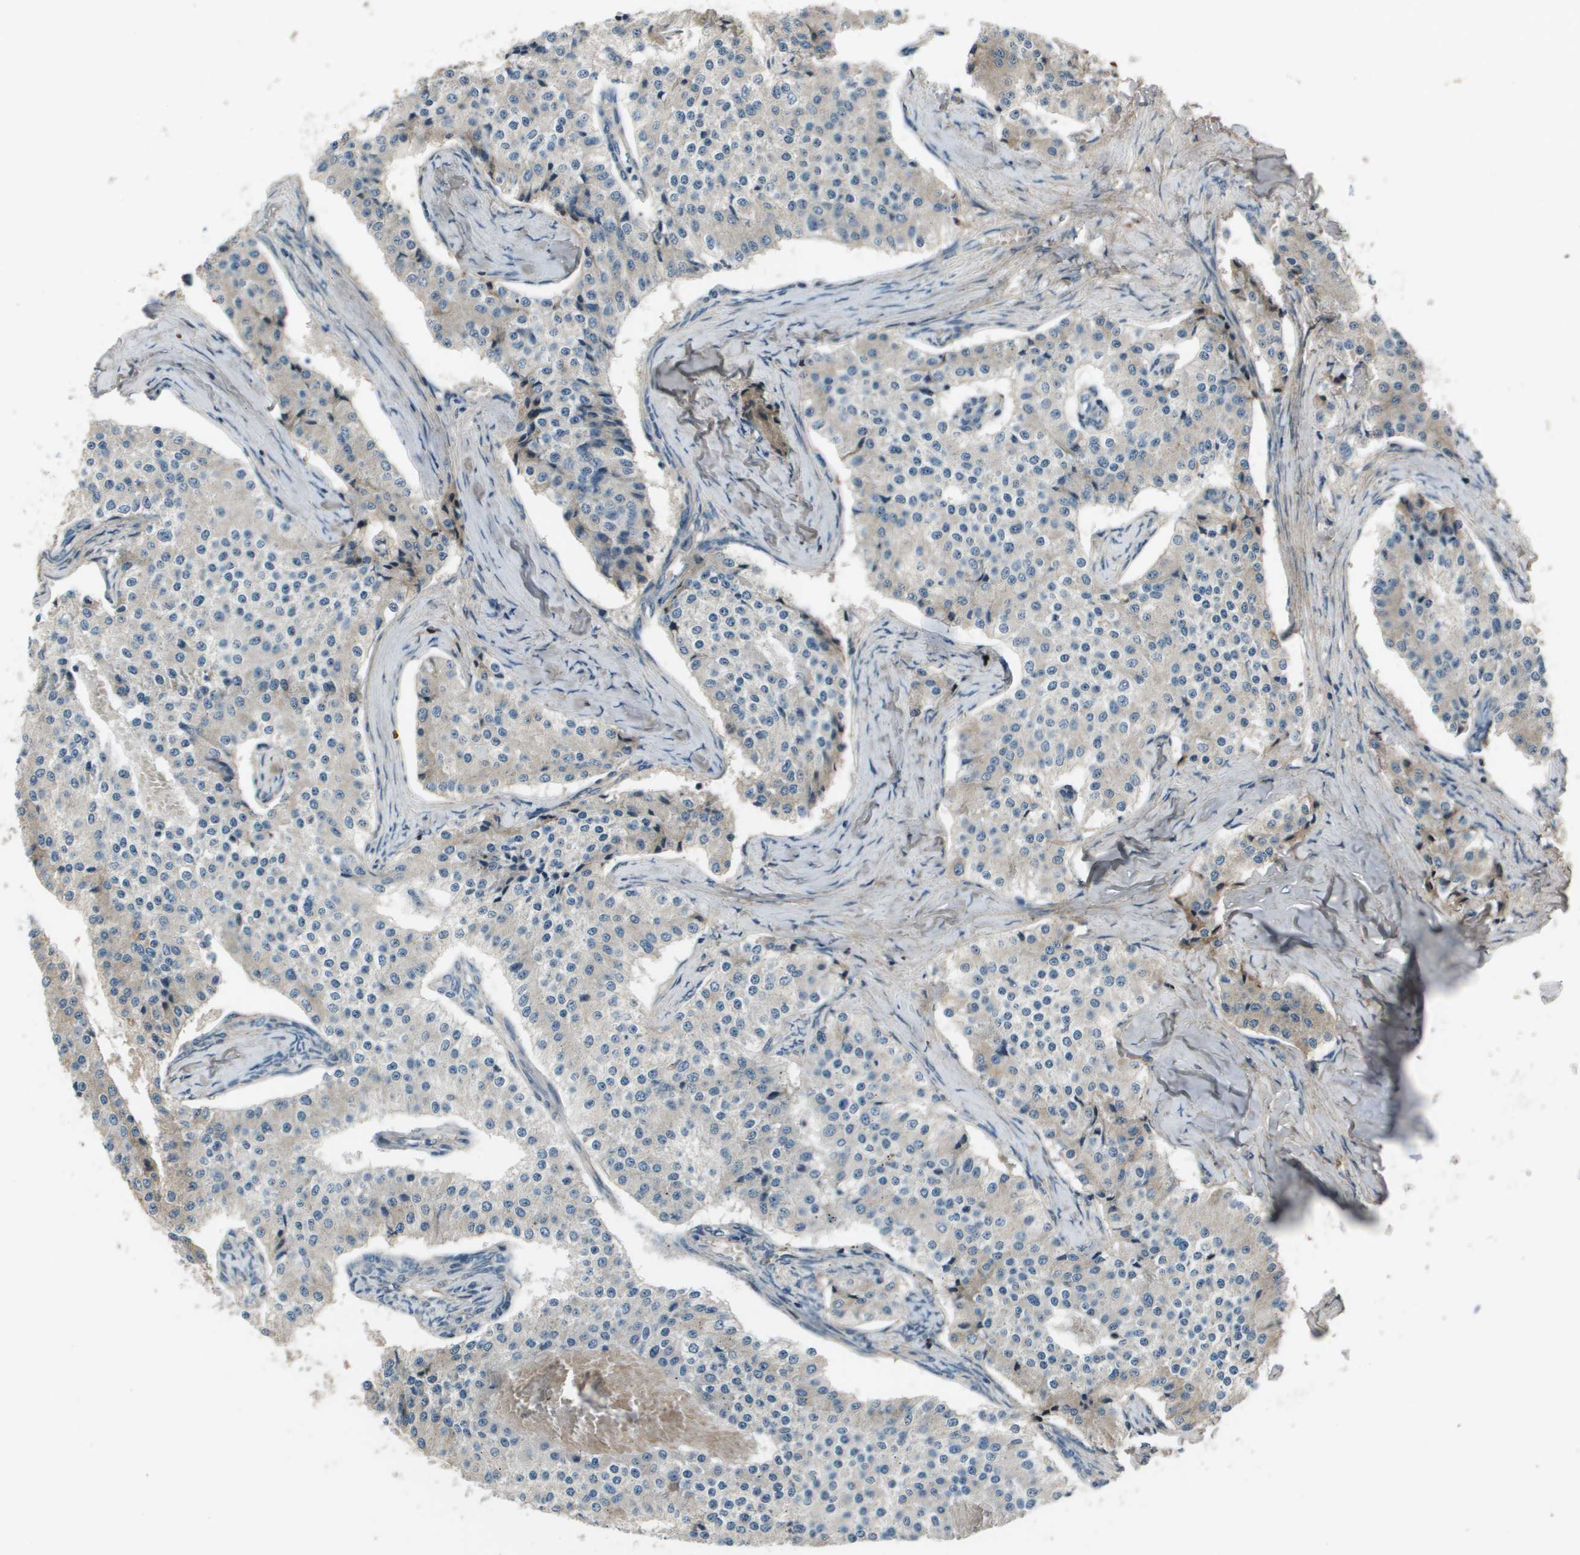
{"staining": {"intensity": "negative", "quantity": "none", "location": "none"}, "tissue": "carcinoid", "cell_type": "Tumor cells", "image_type": "cancer", "snomed": [{"axis": "morphology", "description": "Carcinoid, malignant, NOS"}, {"axis": "topography", "description": "Colon"}], "caption": "A micrograph of human carcinoid is negative for staining in tumor cells.", "gene": "PCOLCE", "patient": {"sex": "female", "age": 52}}